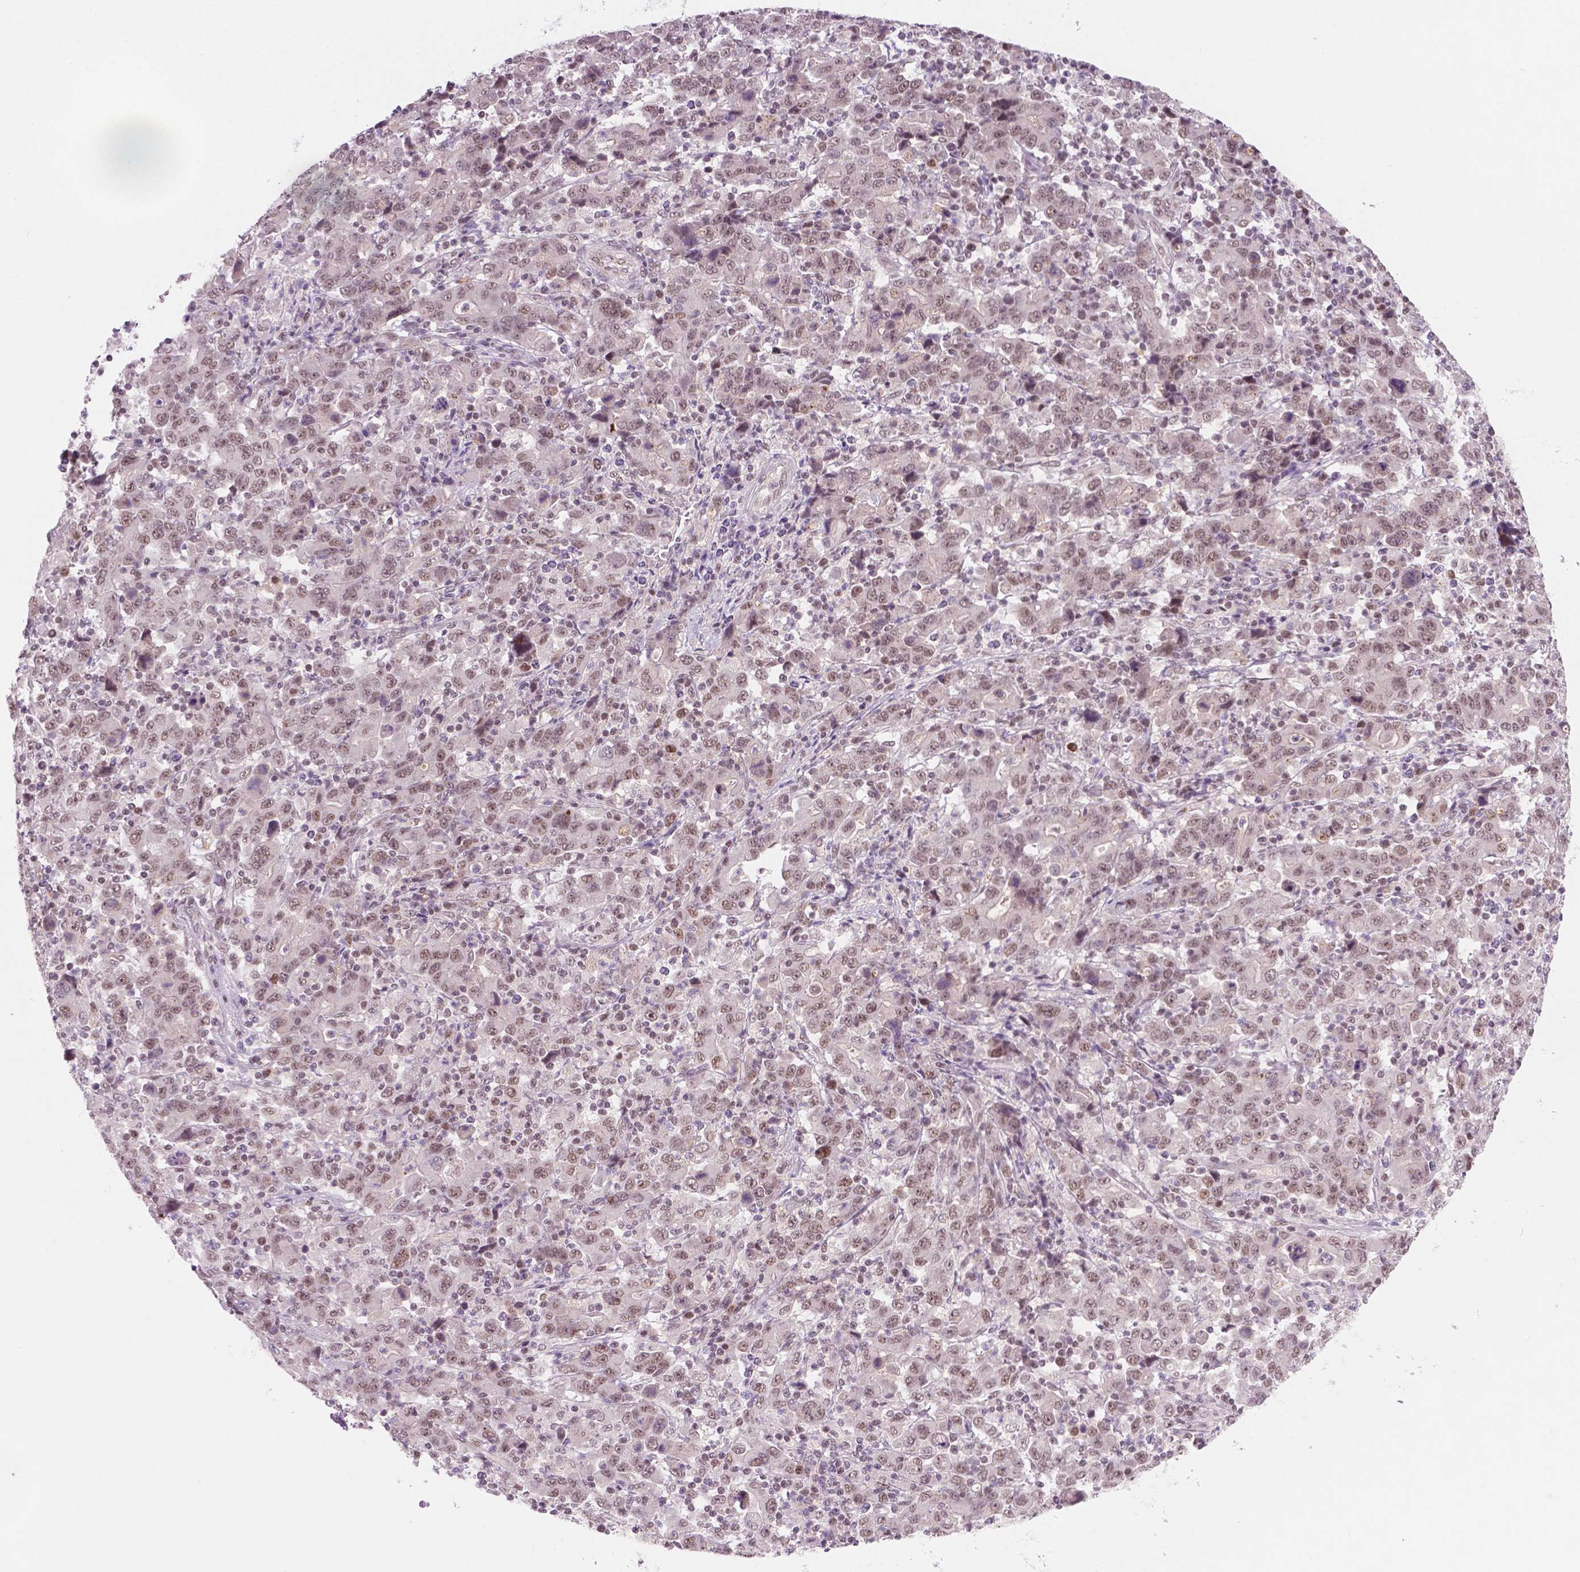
{"staining": {"intensity": "weak", "quantity": ">75%", "location": "nuclear"}, "tissue": "stomach cancer", "cell_type": "Tumor cells", "image_type": "cancer", "snomed": [{"axis": "morphology", "description": "Adenocarcinoma, NOS"}, {"axis": "topography", "description": "Stomach, upper"}], "caption": "Tumor cells exhibit low levels of weak nuclear expression in about >75% of cells in stomach cancer.", "gene": "PHAX", "patient": {"sex": "male", "age": 69}}